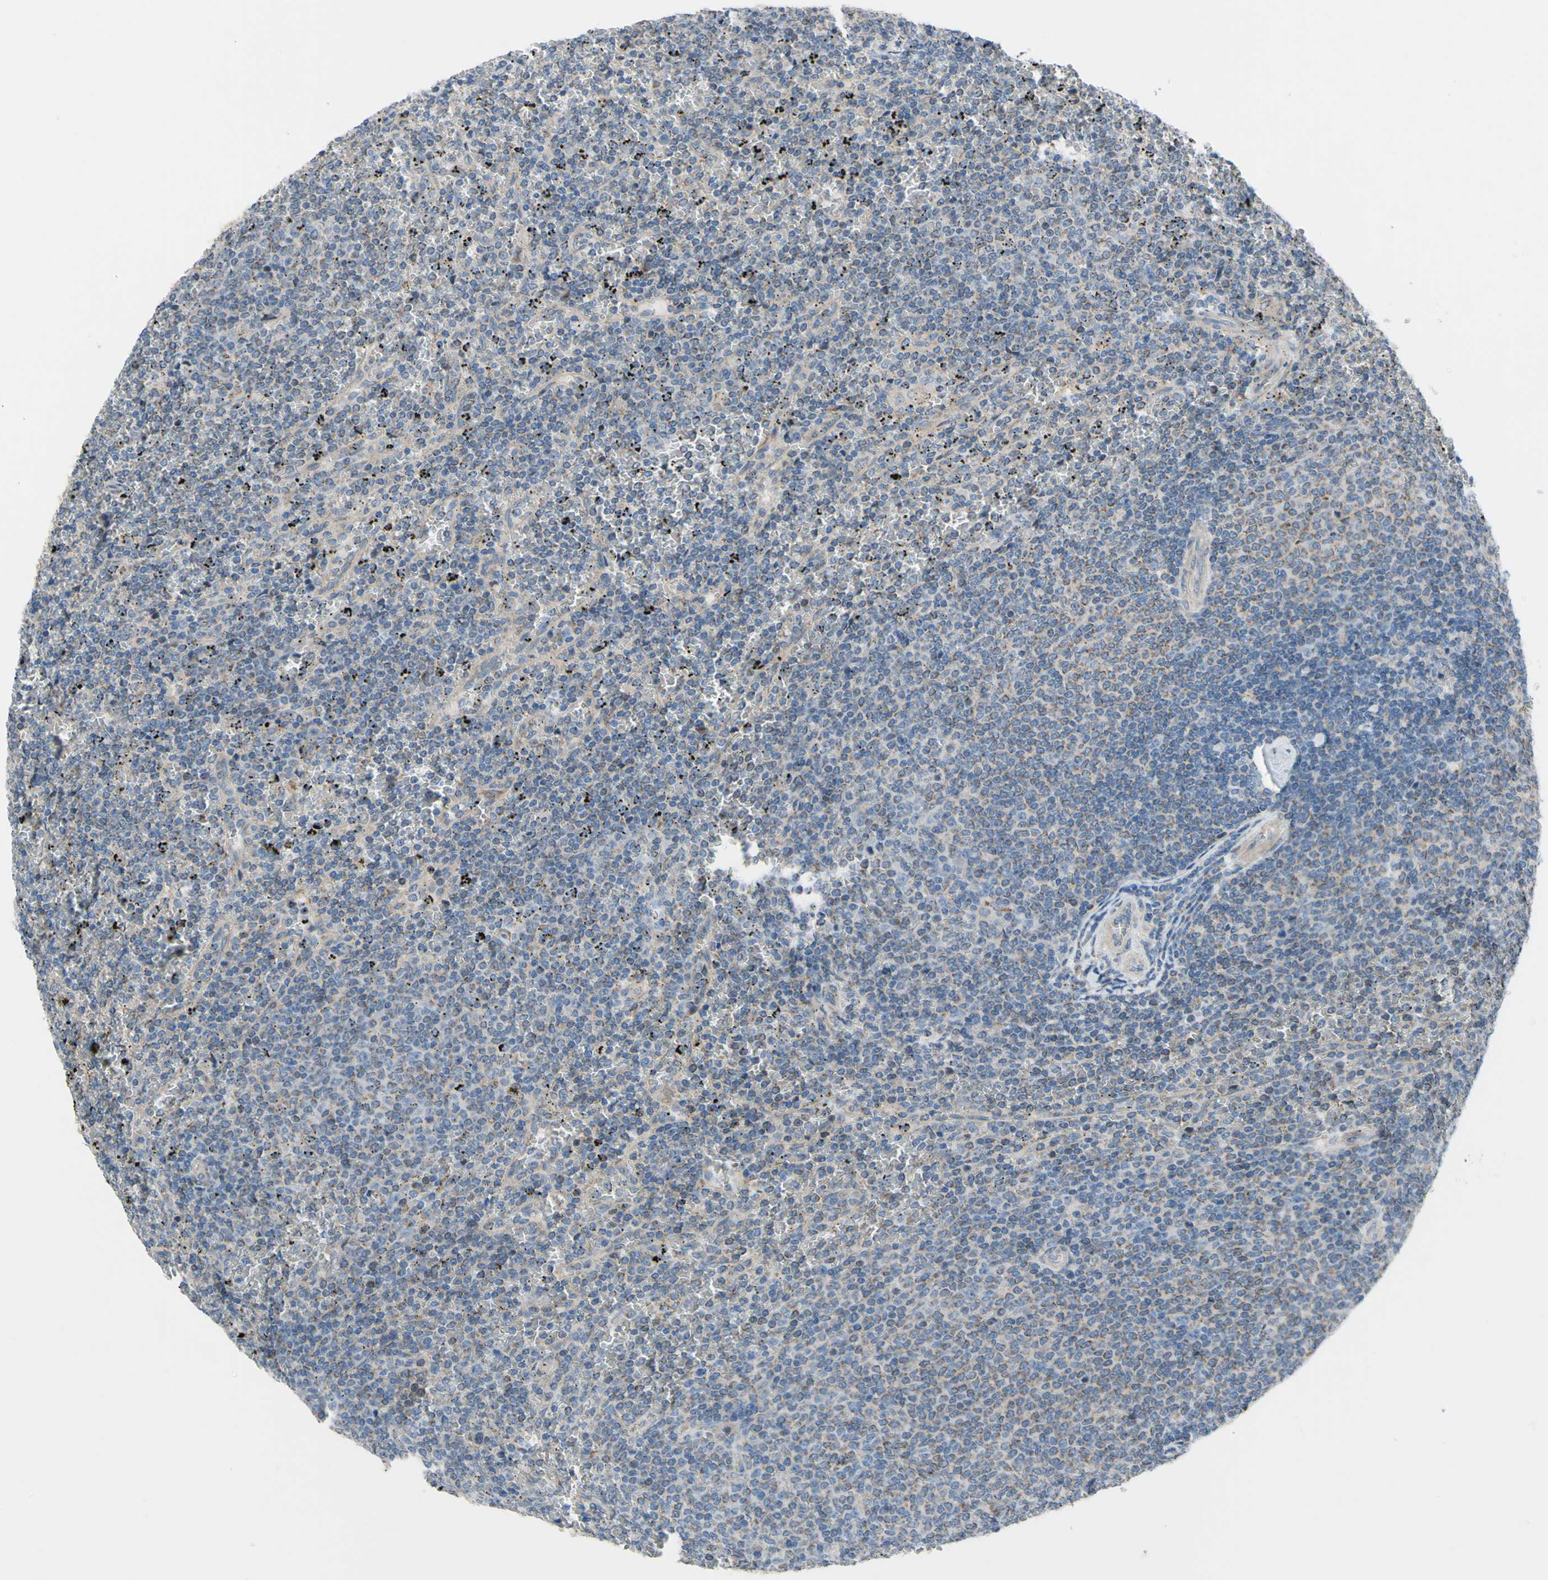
{"staining": {"intensity": "moderate", "quantity": "25%-75%", "location": "cytoplasmic/membranous"}, "tissue": "lymphoma", "cell_type": "Tumor cells", "image_type": "cancer", "snomed": [{"axis": "morphology", "description": "Malignant lymphoma, non-Hodgkin's type, Low grade"}, {"axis": "topography", "description": "Spleen"}], "caption": "Human lymphoma stained for a protein (brown) demonstrates moderate cytoplasmic/membranous positive staining in approximately 25%-75% of tumor cells.", "gene": "GRAMD2B", "patient": {"sex": "female", "age": 77}}